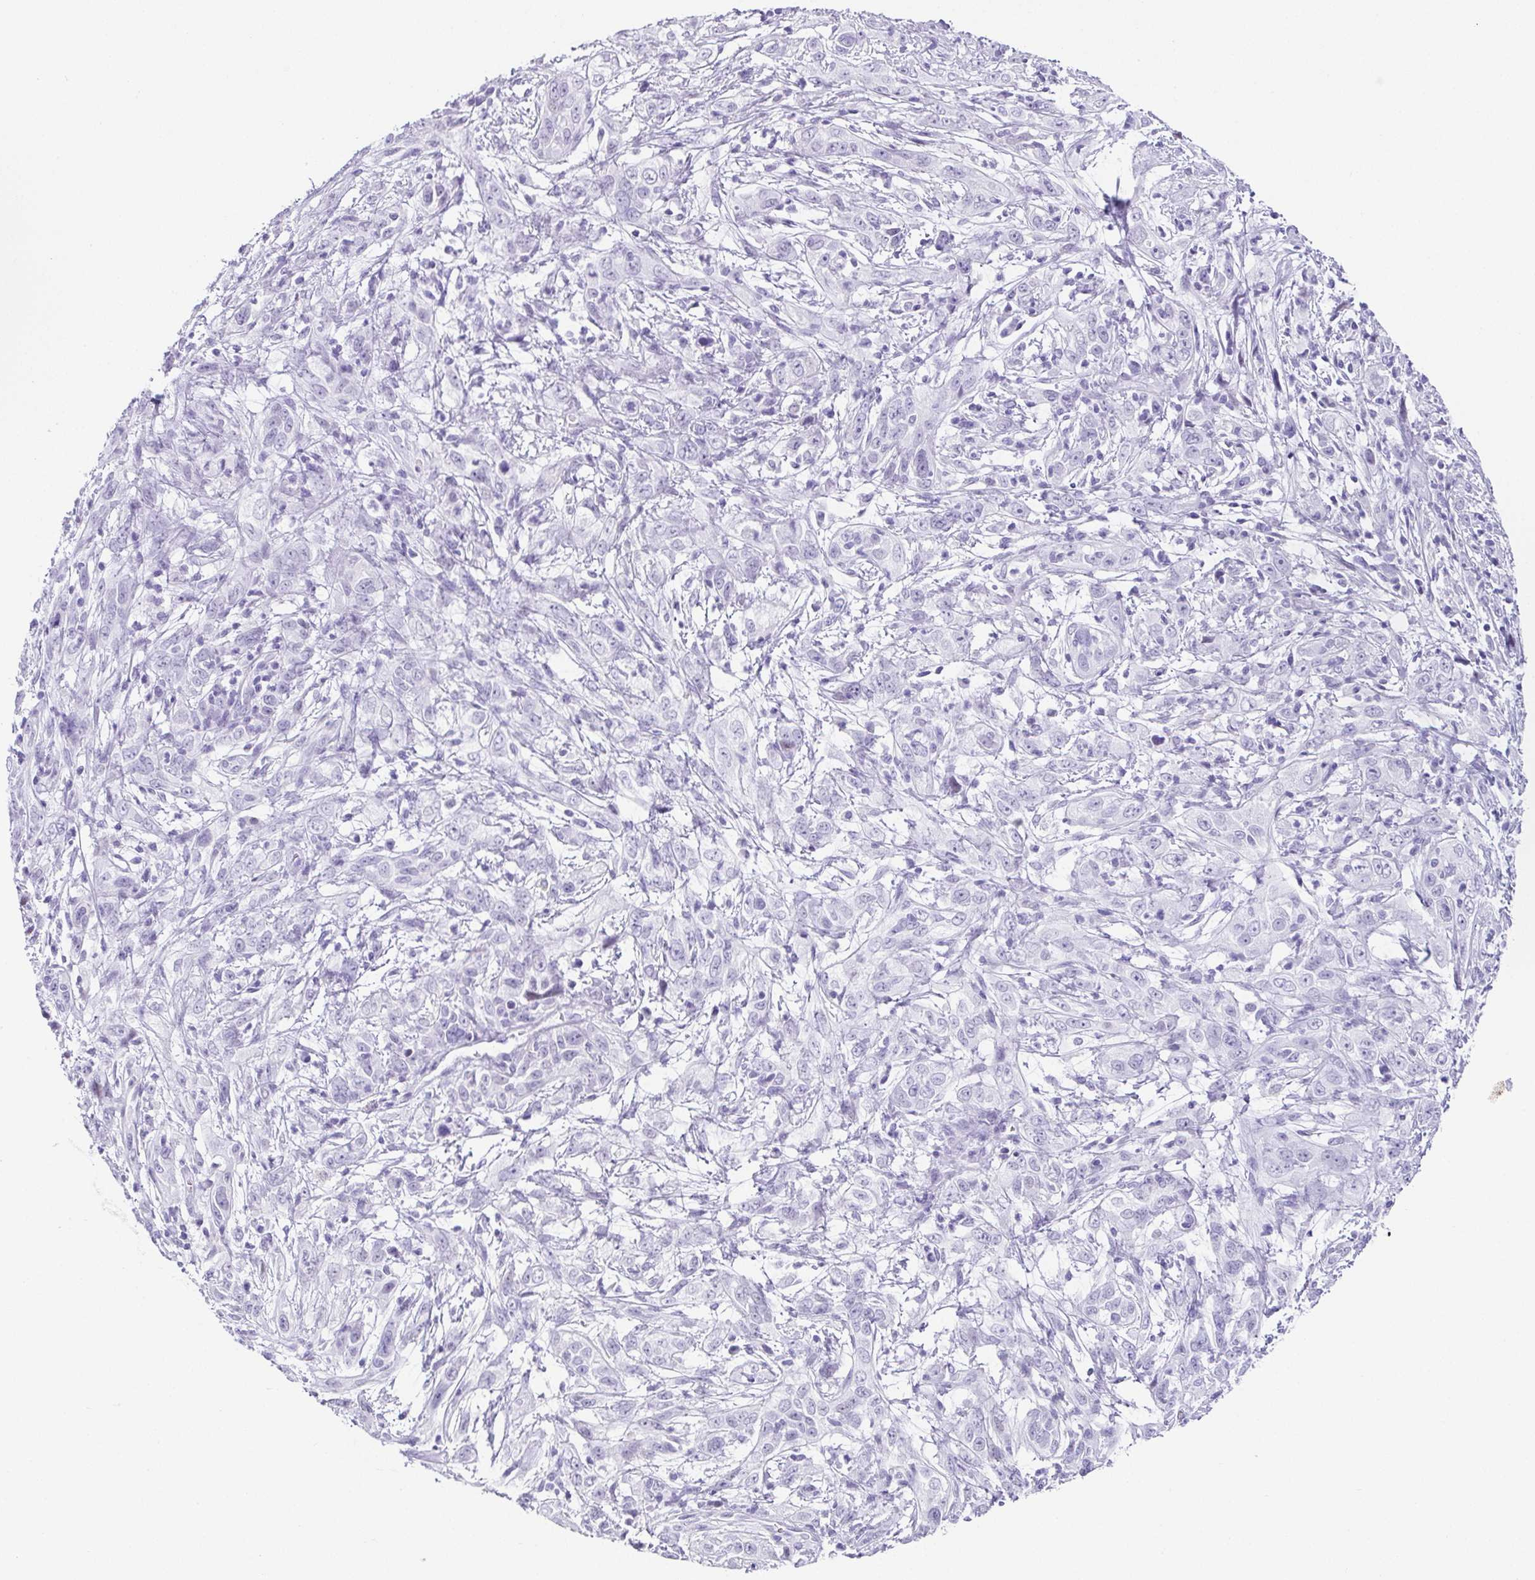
{"staining": {"intensity": "negative", "quantity": "none", "location": "none"}, "tissue": "cervical cancer", "cell_type": "Tumor cells", "image_type": "cancer", "snomed": [{"axis": "morphology", "description": "Adenocarcinoma, NOS"}, {"axis": "topography", "description": "Cervix"}], "caption": "Adenocarcinoma (cervical) was stained to show a protein in brown. There is no significant positivity in tumor cells.", "gene": "ESX1", "patient": {"sex": "female", "age": 40}}